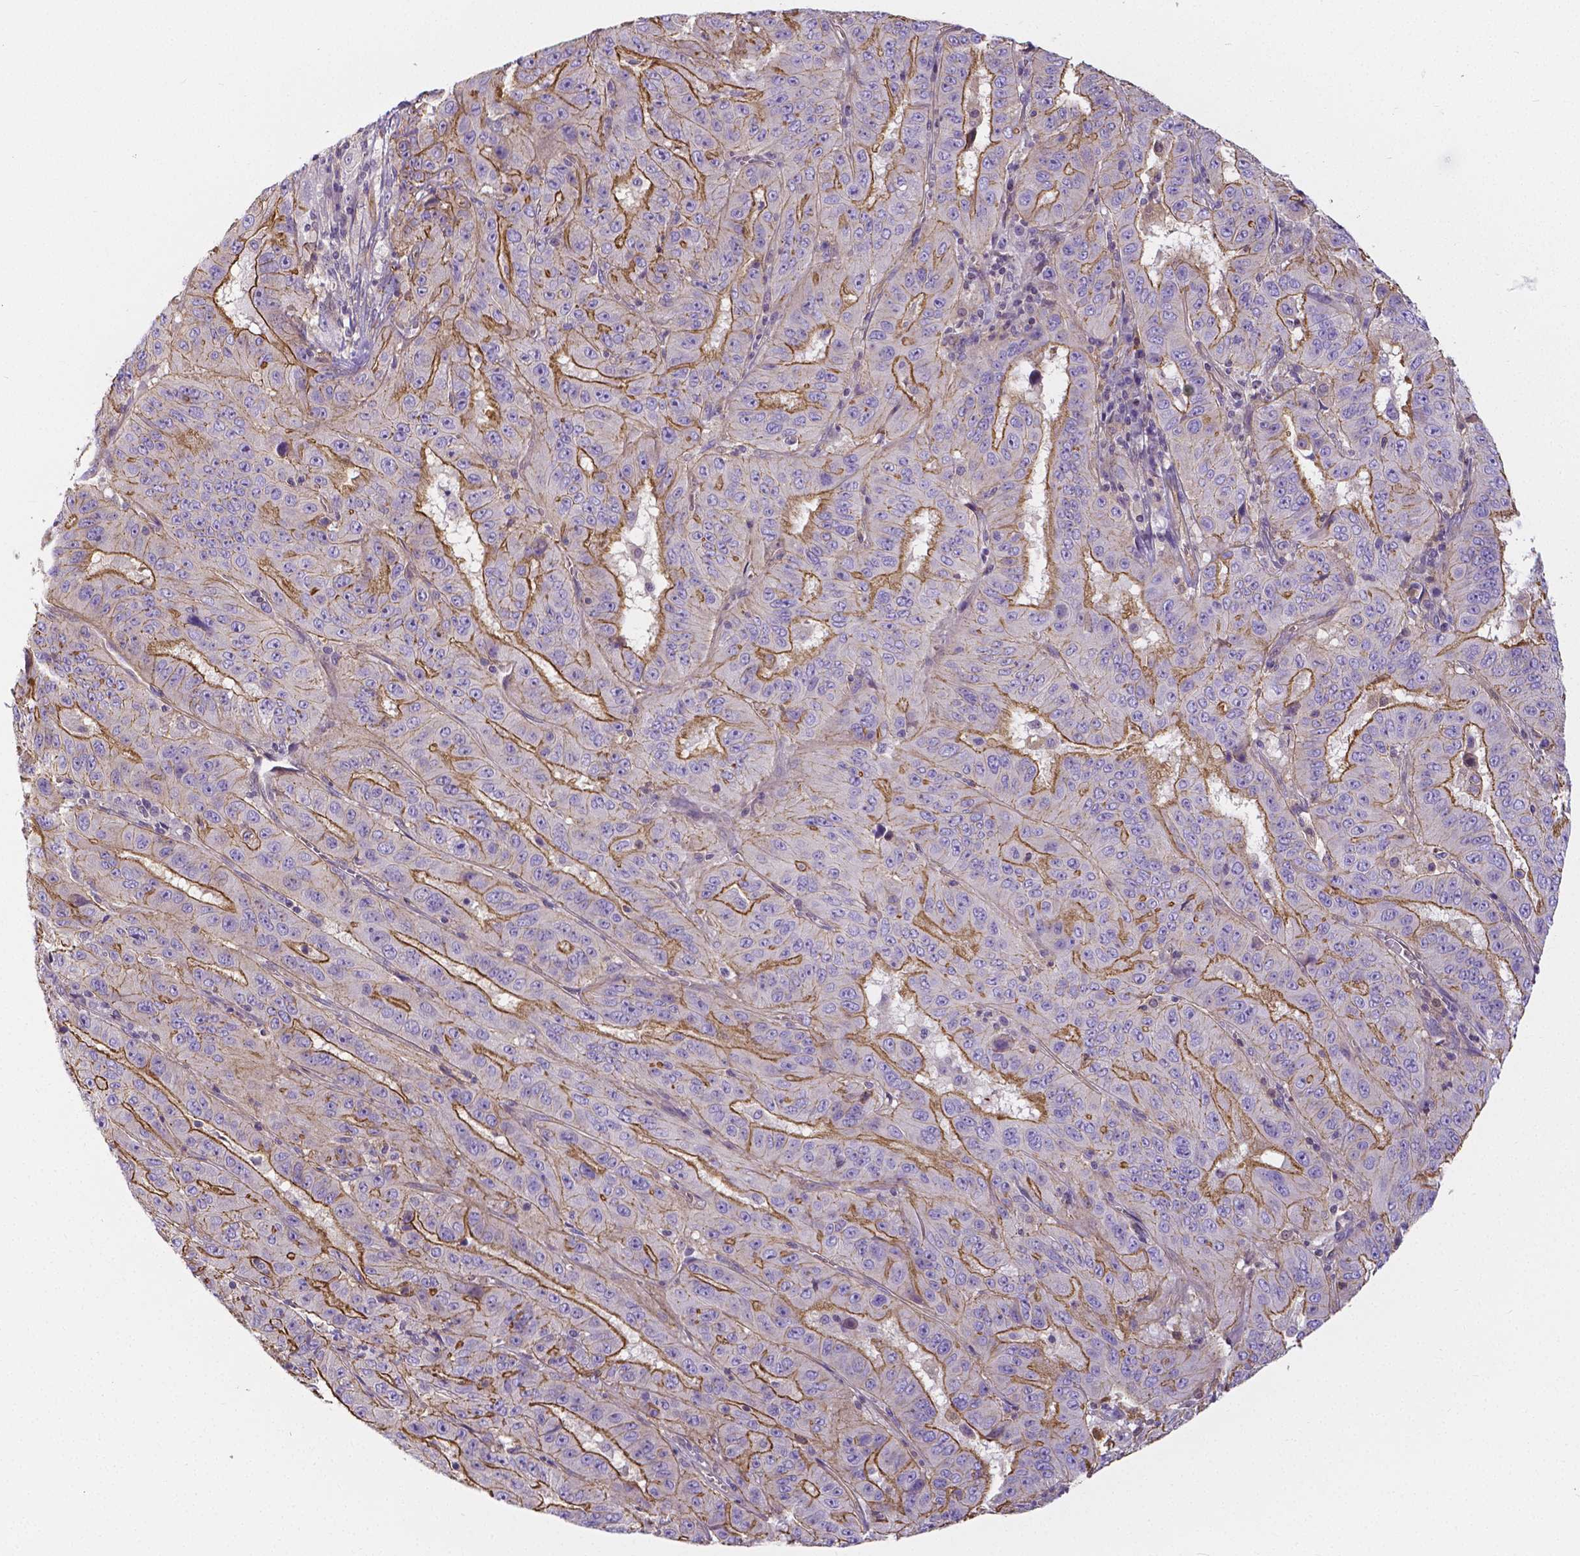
{"staining": {"intensity": "strong", "quantity": "25%-75%", "location": "cytoplasmic/membranous"}, "tissue": "pancreatic cancer", "cell_type": "Tumor cells", "image_type": "cancer", "snomed": [{"axis": "morphology", "description": "Adenocarcinoma, NOS"}, {"axis": "topography", "description": "Pancreas"}], "caption": "The immunohistochemical stain shows strong cytoplasmic/membranous positivity in tumor cells of pancreatic cancer tissue.", "gene": "CRMP1", "patient": {"sex": "male", "age": 63}}